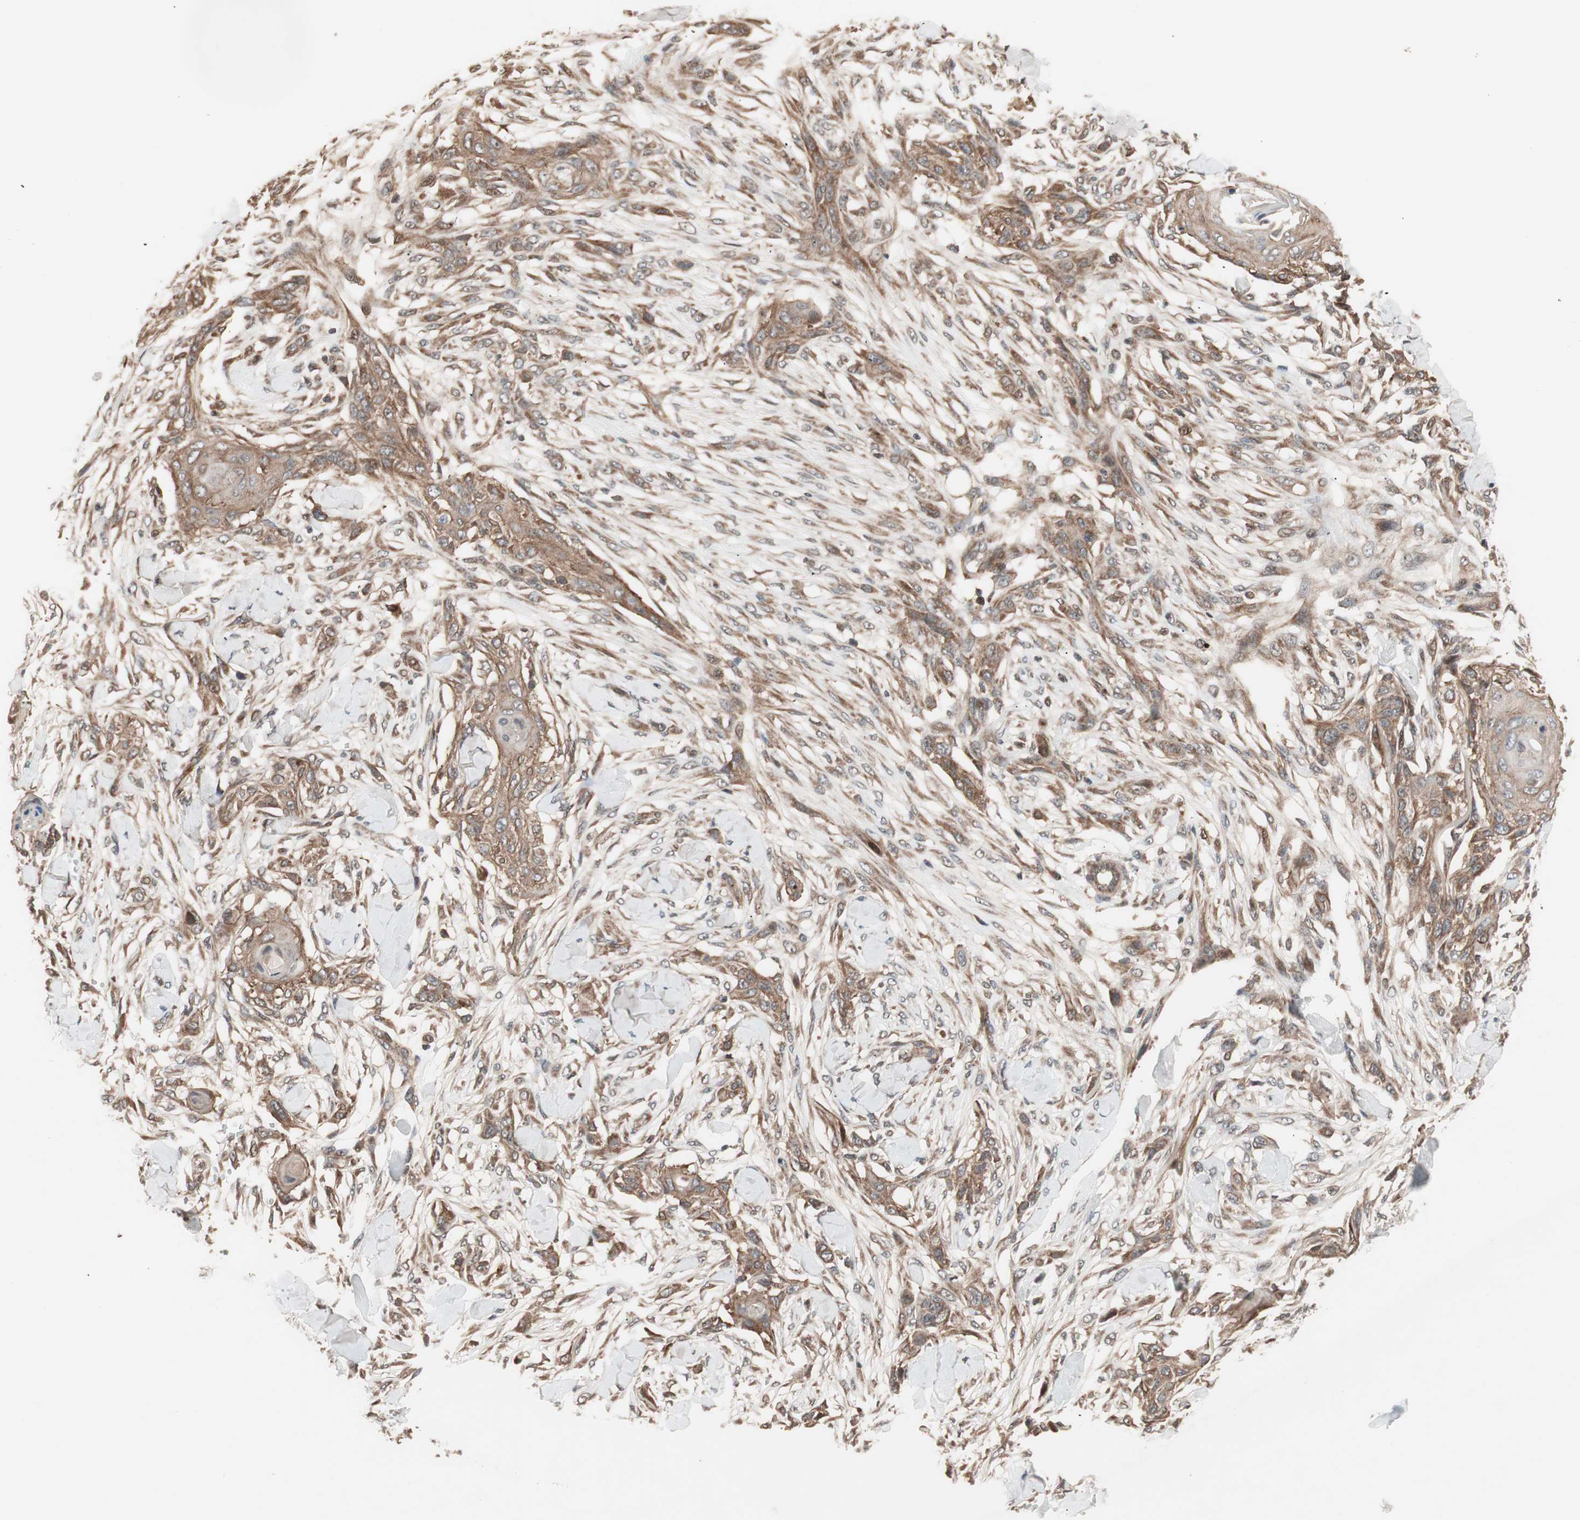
{"staining": {"intensity": "moderate", "quantity": ">75%", "location": "cytoplasmic/membranous"}, "tissue": "skin cancer", "cell_type": "Tumor cells", "image_type": "cancer", "snomed": [{"axis": "morphology", "description": "Squamous cell carcinoma, NOS"}, {"axis": "topography", "description": "Skin"}], "caption": "Skin cancer was stained to show a protein in brown. There is medium levels of moderate cytoplasmic/membranous positivity in approximately >75% of tumor cells.", "gene": "NF2", "patient": {"sex": "female", "age": 59}}